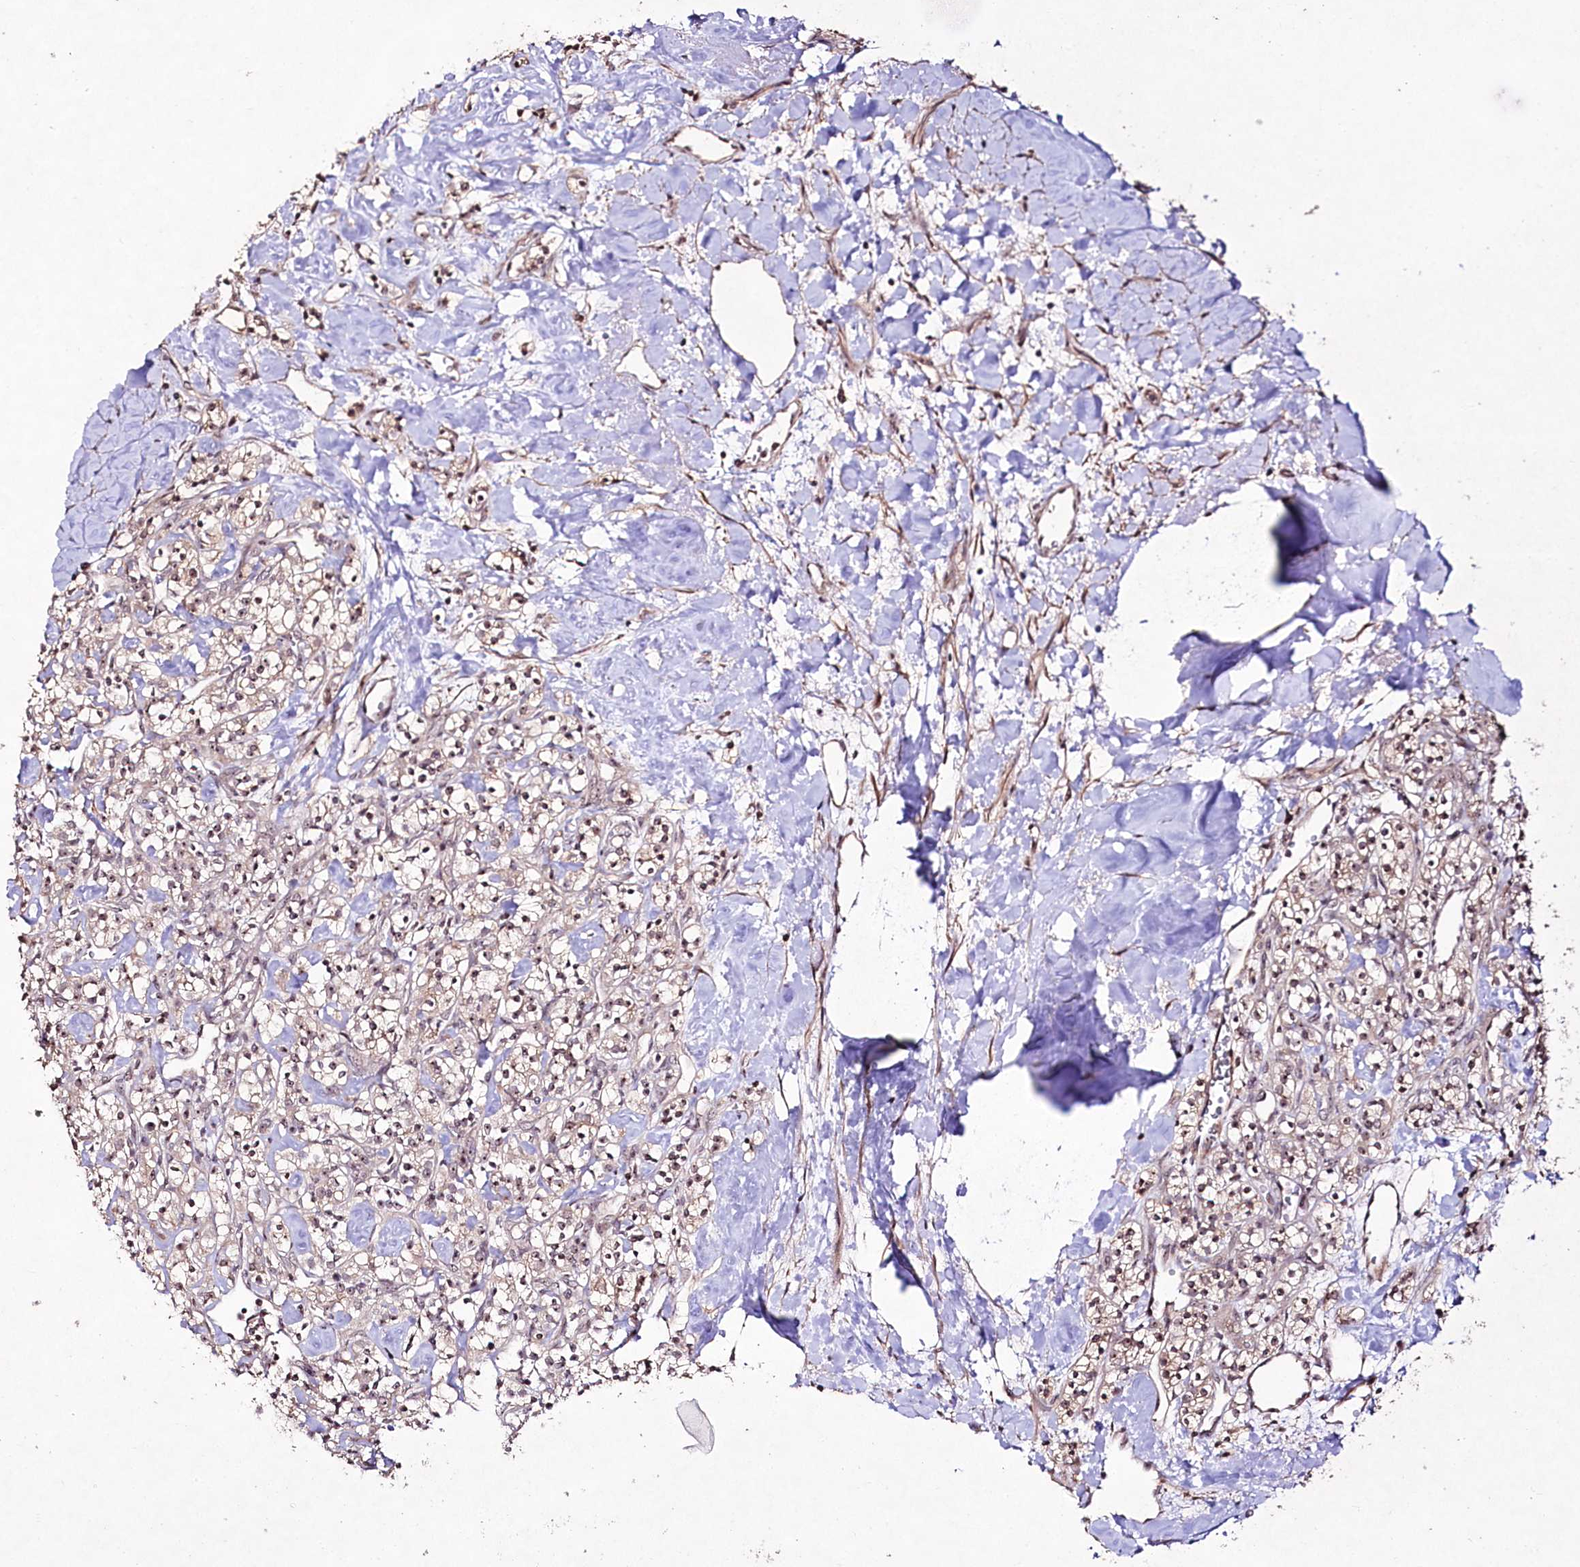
{"staining": {"intensity": "weak", "quantity": ">75%", "location": "nuclear"}, "tissue": "renal cancer", "cell_type": "Tumor cells", "image_type": "cancer", "snomed": [{"axis": "morphology", "description": "Adenocarcinoma, NOS"}, {"axis": "topography", "description": "Kidney"}], "caption": "An immunohistochemistry (IHC) photomicrograph of neoplastic tissue is shown. Protein staining in brown labels weak nuclear positivity in renal cancer (adenocarcinoma) within tumor cells. (DAB = brown stain, brightfield microscopy at high magnification).", "gene": "CCDC59", "patient": {"sex": "male", "age": 77}}